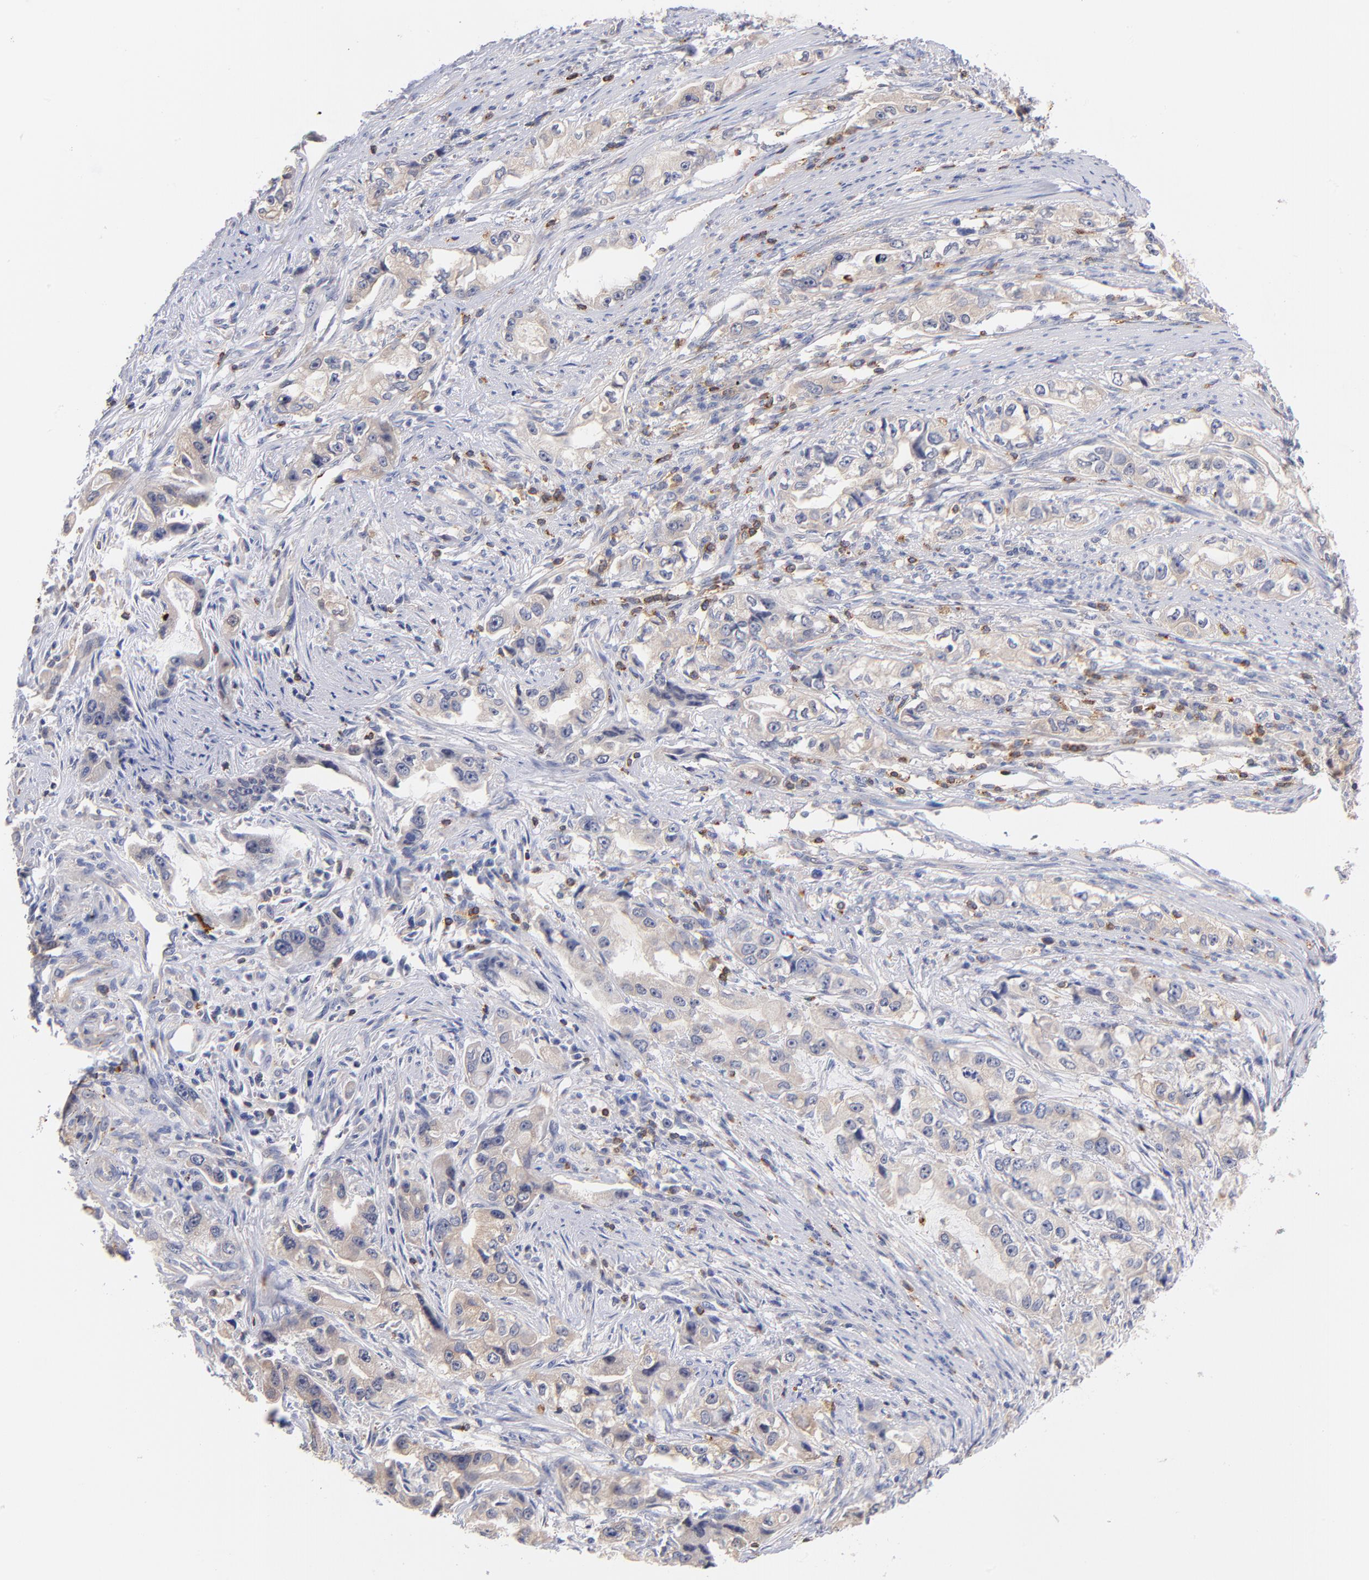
{"staining": {"intensity": "weak", "quantity": "25%-75%", "location": "cytoplasmic/membranous"}, "tissue": "stomach cancer", "cell_type": "Tumor cells", "image_type": "cancer", "snomed": [{"axis": "morphology", "description": "Adenocarcinoma, NOS"}, {"axis": "topography", "description": "Stomach, lower"}], "caption": "Immunohistochemistry (IHC) staining of stomach cancer, which demonstrates low levels of weak cytoplasmic/membranous expression in about 25%-75% of tumor cells indicating weak cytoplasmic/membranous protein positivity. The staining was performed using DAB (3,3'-diaminobenzidine) (brown) for protein detection and nuclei were counterstained in hematoxylin (blue).", "gene": "KREMEN2", "patient": {"sex": "female", "age": 93}}